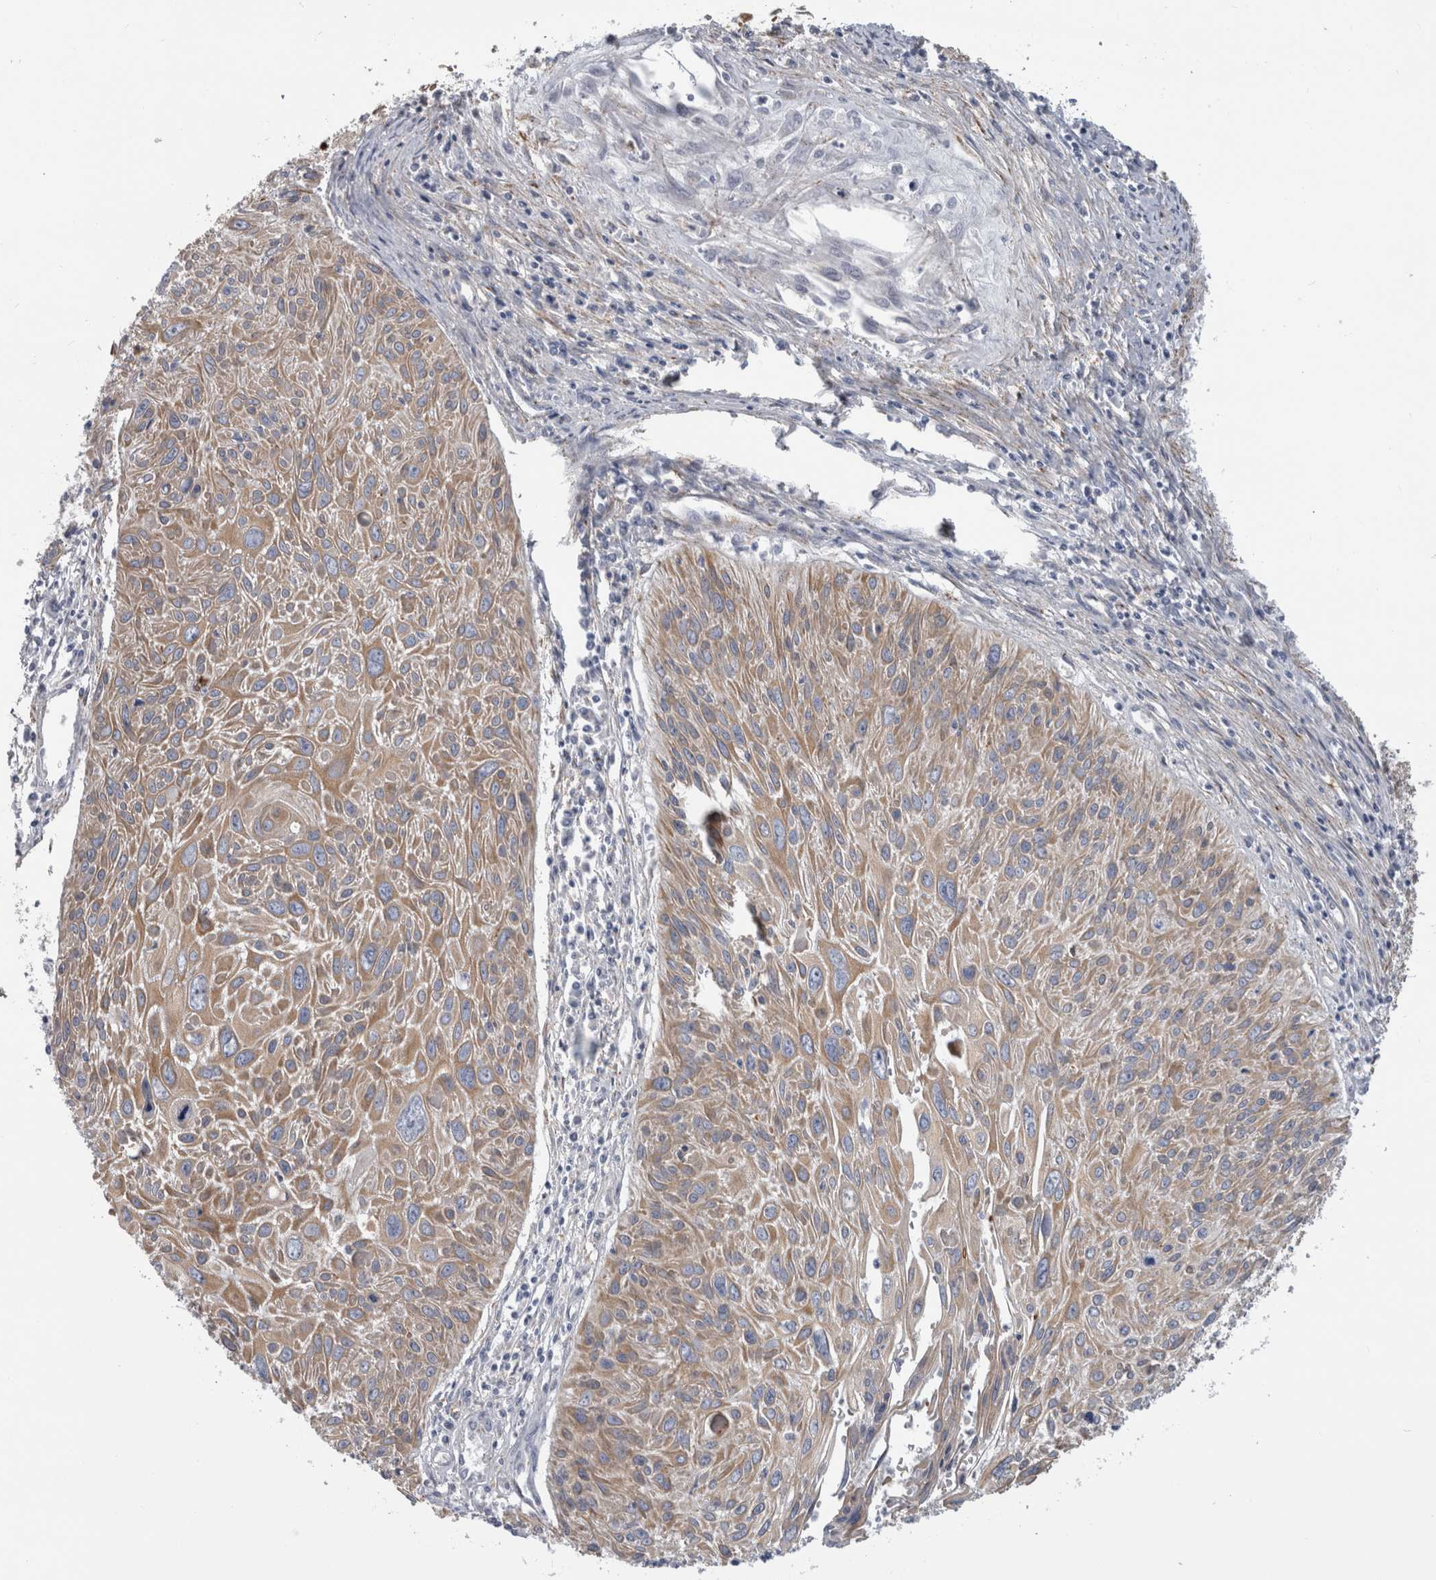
{"staining": {"intensity": "moderate", "quantity": ">75%", "location": "cytoplasmic/membranous"}, "tissue": "cervical cancer", "cell_type": "Tumor cells", "image_type": "cancer", "snomed": [{"axis": "morphology", "description": "Squamous cell carcinoma, NOS"}, {"axis": "topography", "description": "Cervix"}], "caption": "High-magnification brightfield microscopy of squamous cell carcinoma (cervical) stained with DAB (brown) and counterstained with hematoxylin (blue). tumor cells exhibit moderate cytoplasmic/membranous staining is identified in approximately>75% of cells.", "gene": "DNAJC24", "patient": {"sex": "female", "age": 51}}